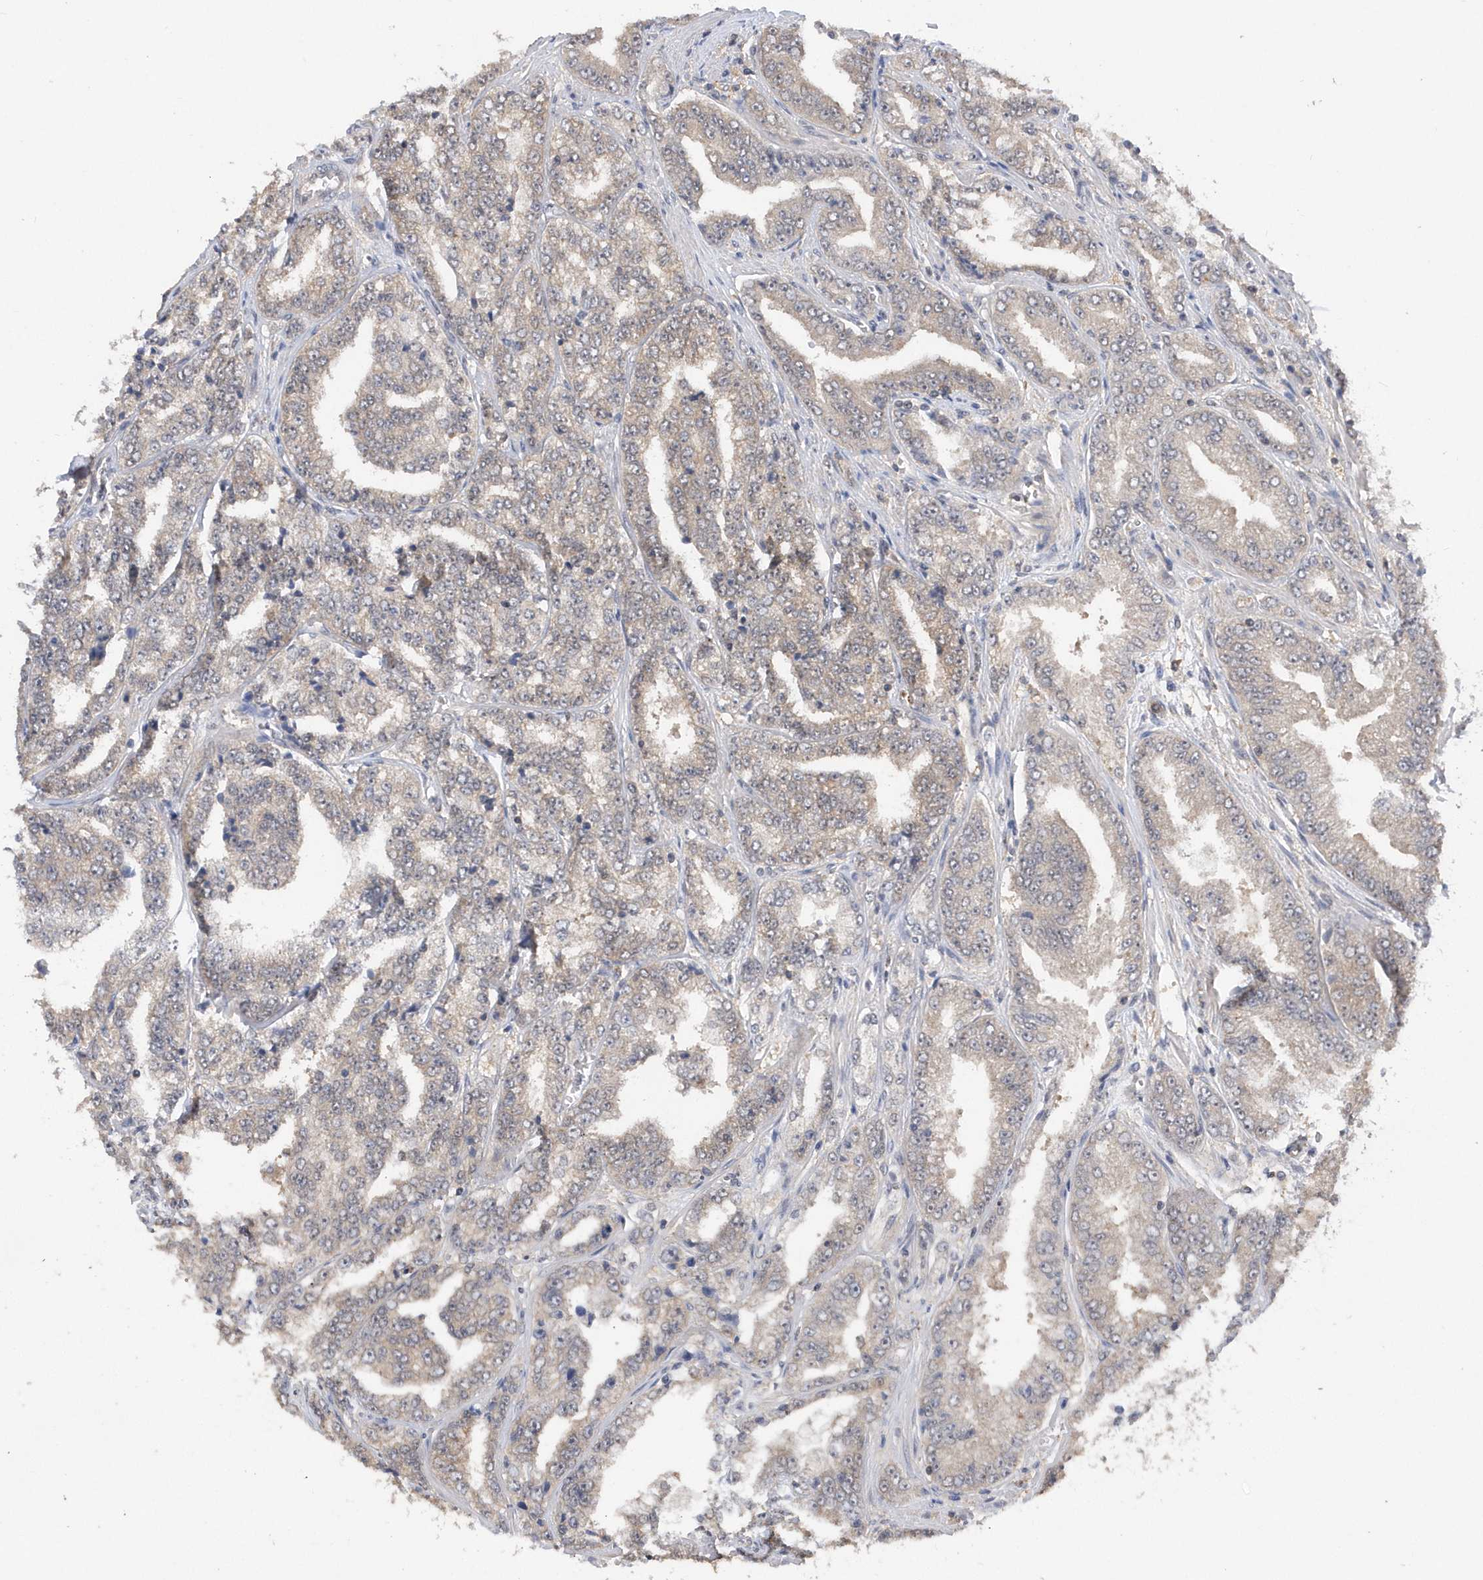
{"staining": {"intensity": "negative", "quantity": "none", "location": "none"}, "tissue": "prostate cancer", "cell_type": "Tumor cells", "image_type": "cancer", "snomed": [{"axis": "morphology", "description": "Adenocarcinoma, High grade"}, {"axis": "topography", "description": "Prostate"}], "caption": "The histopathology image reveals no staining of tumor cells in prostate high-grade adenocarcinoma.", "gene": "RPE", "patient": {"sex": "male", "age": 71}}